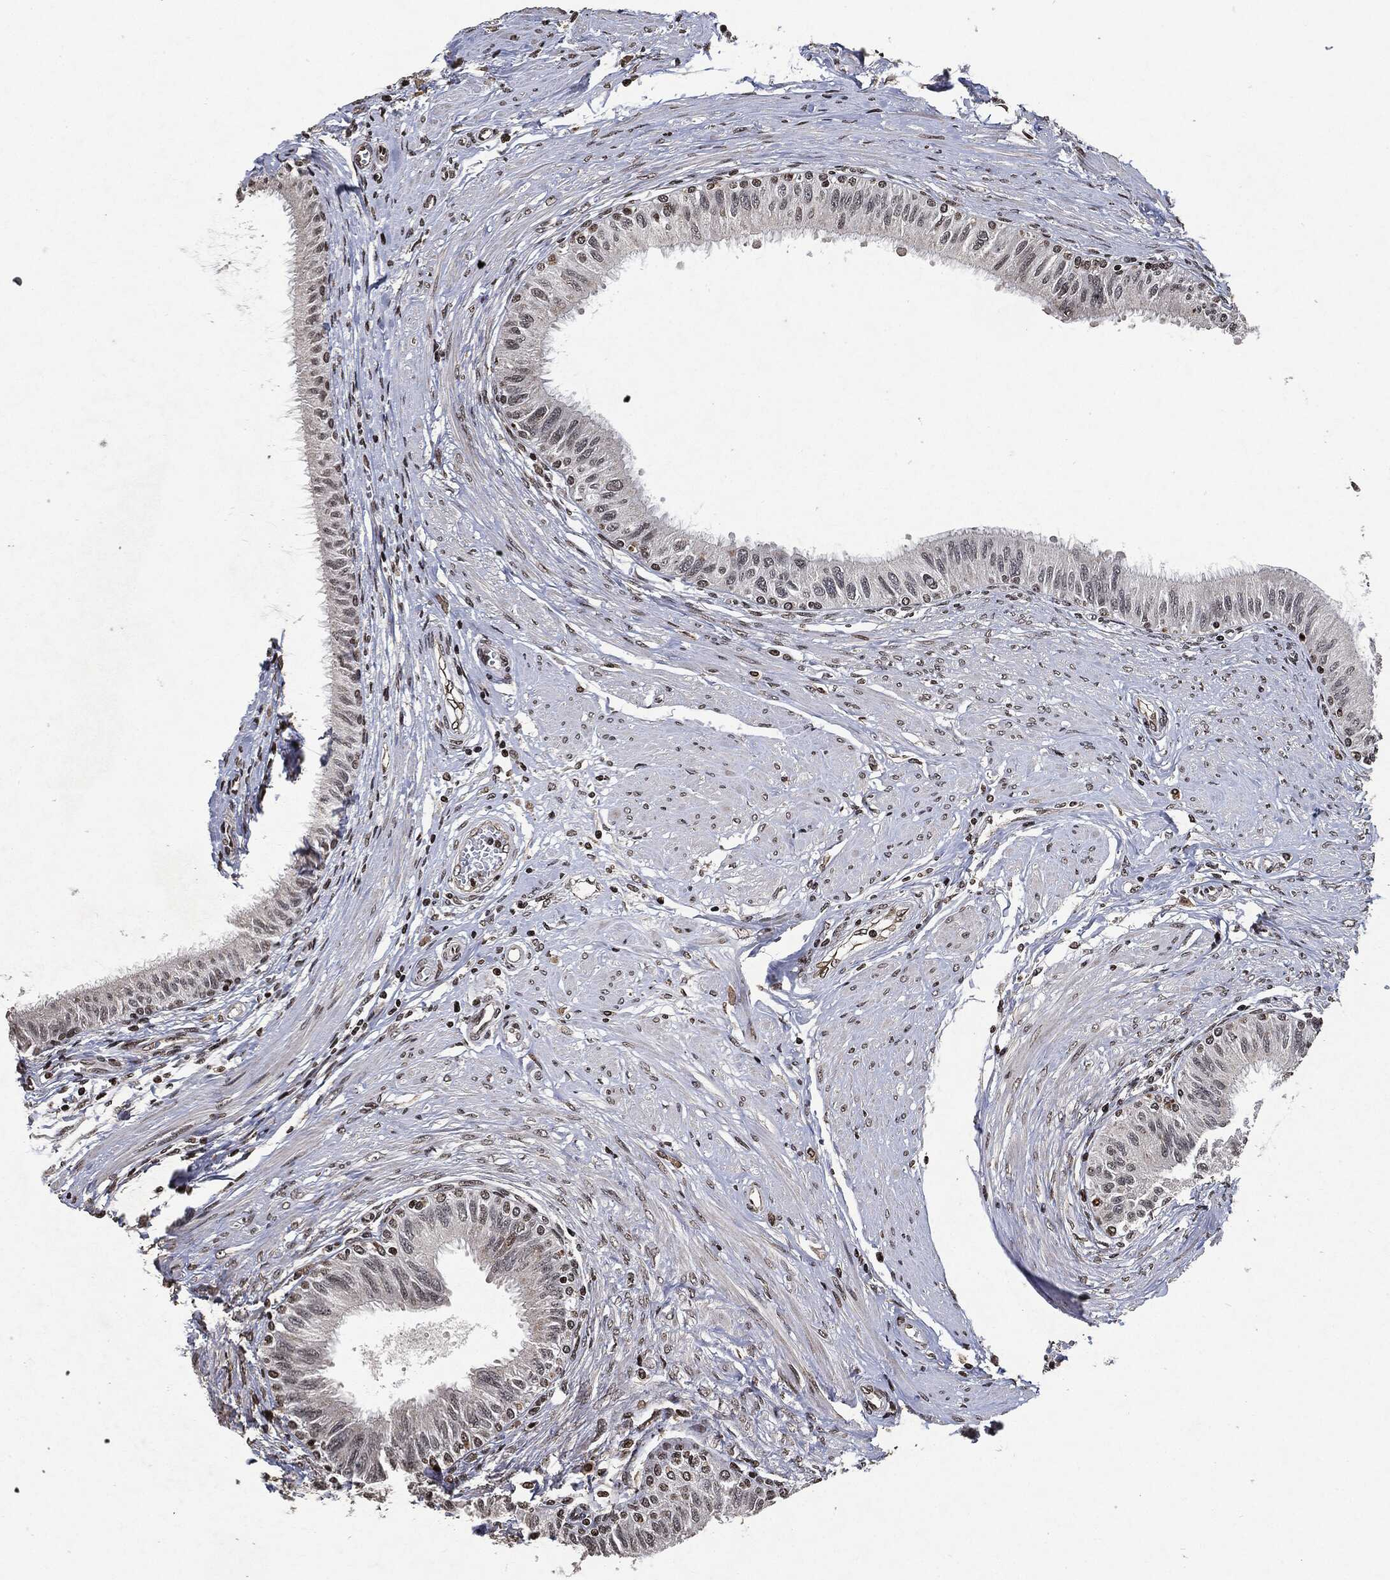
{"staining": {"intensity": "strong", "quantity": "<25%", "location": "nuclear"}, "tissue": "epididymis", "cell_type": "Glandular cells", "image_type": "normal", "snomed": [{"axis": "morphology", "description": "Normal tissue, NOS"}, {"axis": "morphology", "description": "Seminoma, NOS"}, {"axis": "topography", "description": "Testis"}, {"axis": "topography", "description": "Epididymis"}], "caption": "The photomicrograph displays staining of unremarkable epididymis, revealing strong nuclear protein expression (brown color) within glandular cells.", "gene": "JUN", "patient": {"sex": "male", "age": 61}}